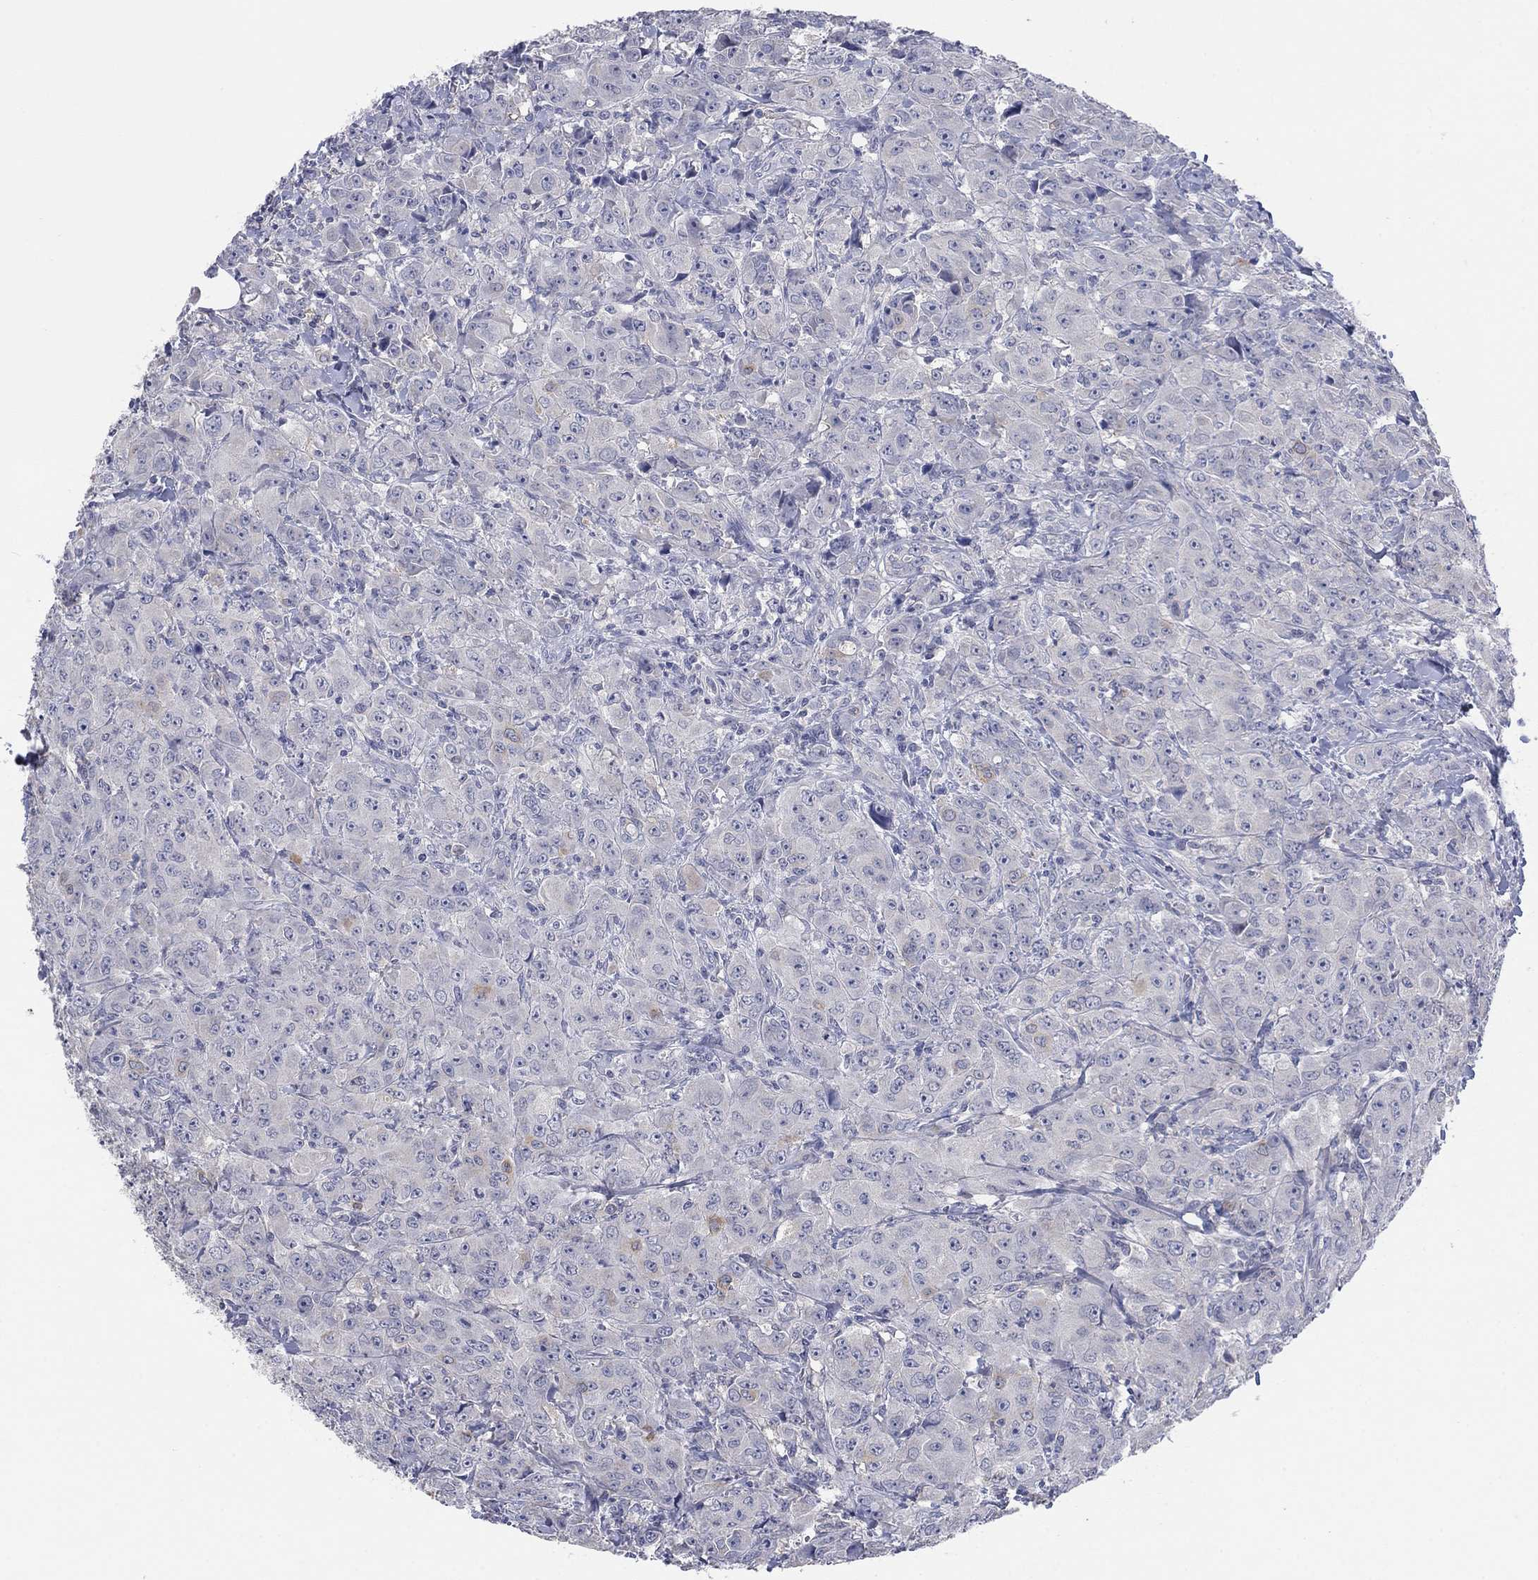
{"staining": {"intensity": "negative", "quantity": "none", "location": "none"}, "tissue": "breast cancer", "cell_type": "Tumor cells", "image_type": "cancer", "snomed": [{"axis": "morphology", "description": "Duct carcinoma"}, {"axis": "topography", "description": "Breast"}], "caption": "Immunohistochemical staining of breast cancer (intraductal carcinoma) demonstrates no significant positivity in tumor cells.", "gene": "FER1L6", "patient": {"sex": "female", "age": 43}}